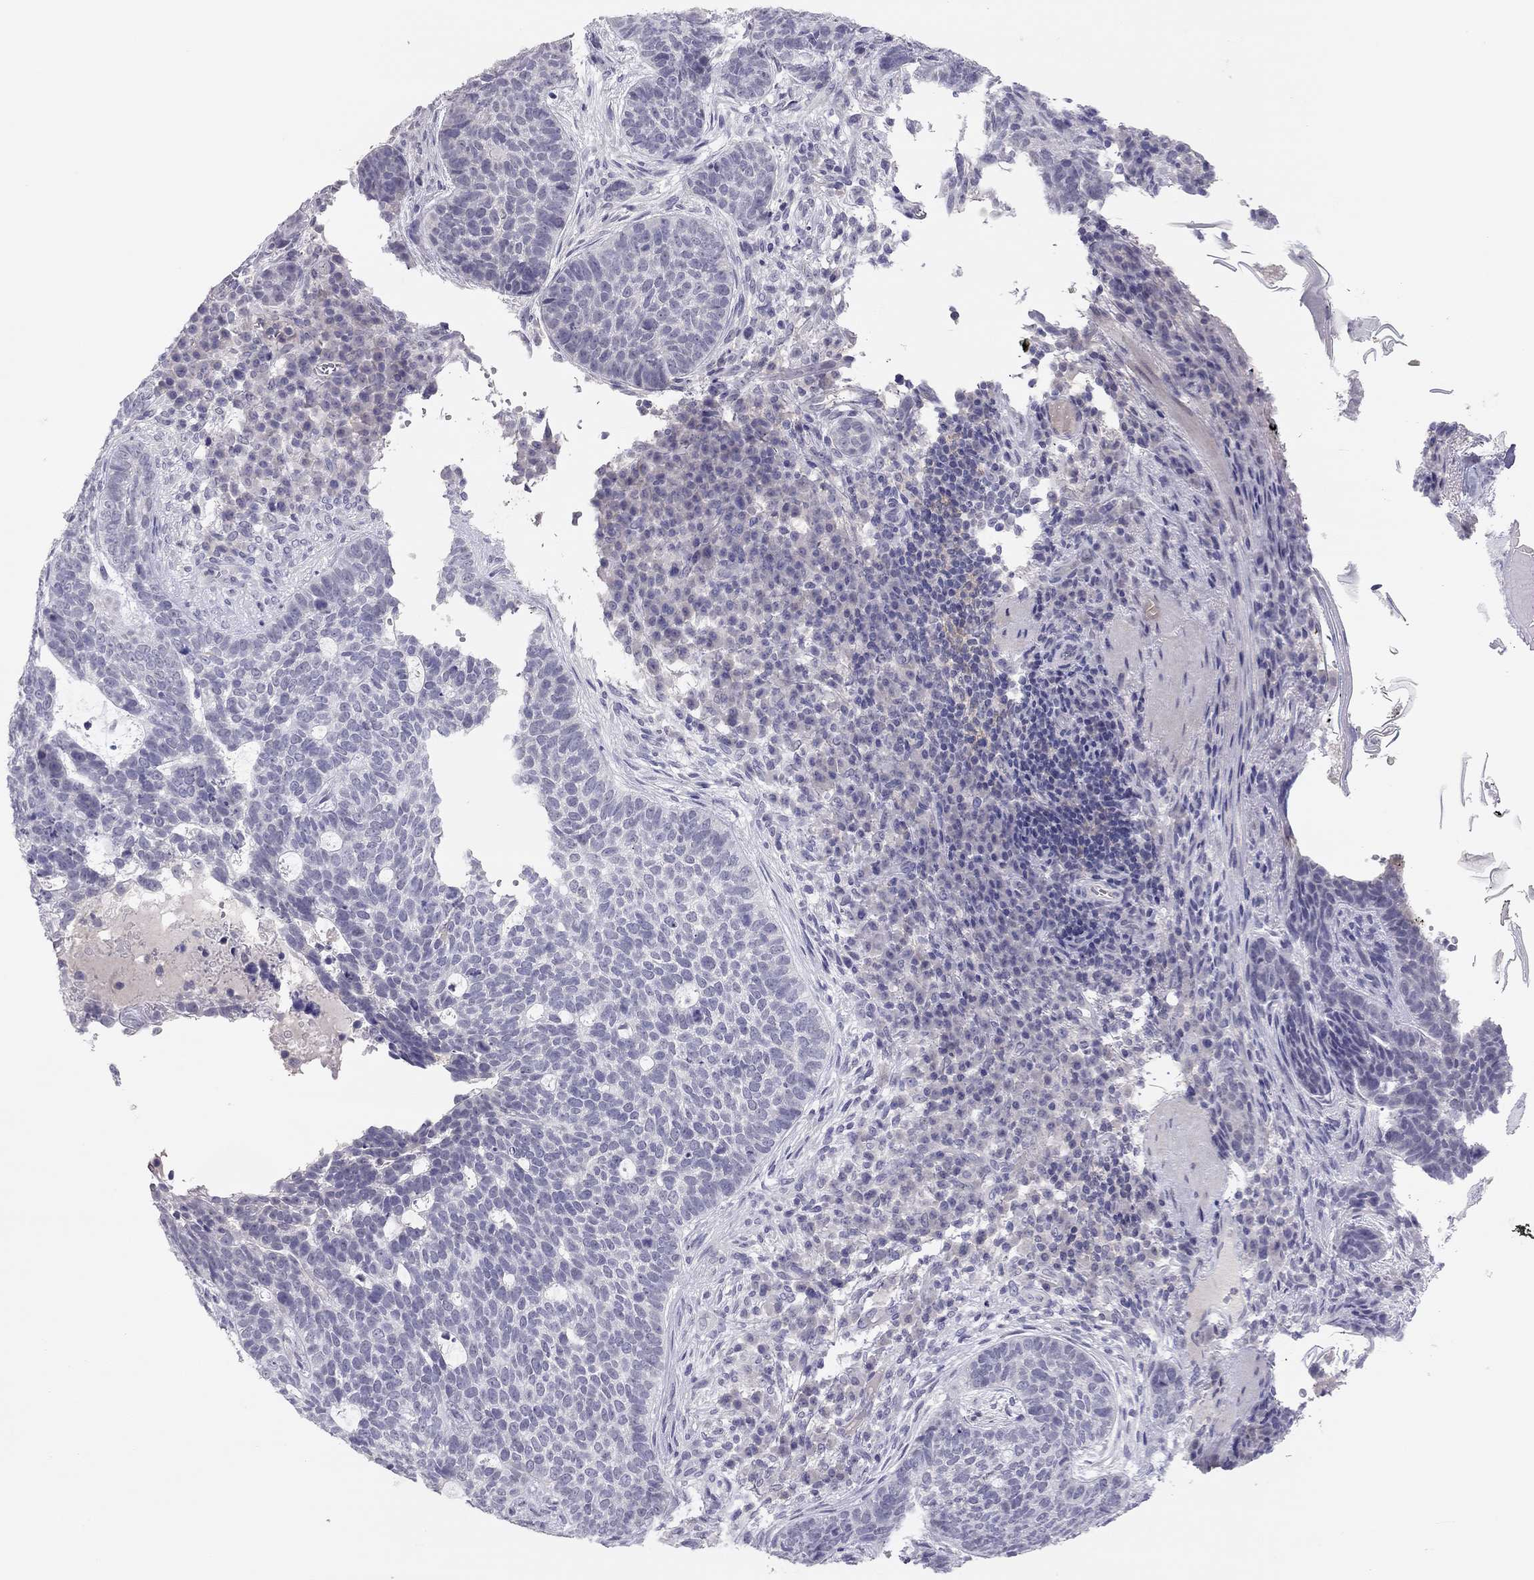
{"staining": {"intensity": "negative", "quantity": "none", "location": "none"}, "tissue": "skin cancer", "cell_type": "Tumor cells", "image_type": "cancer", "snomed": [{"axis": "morphology", "description": "Basal cell carcinoma"}, {"axis": "topography", "description": "Skin"}], "caption": "Basal cell carcinoma (skin) stained for a protein using immunohistochemistry exhibits no staining tumor cells.", "gene": "ADORA2A", "patient": {"sex": "female", "age": 69}}